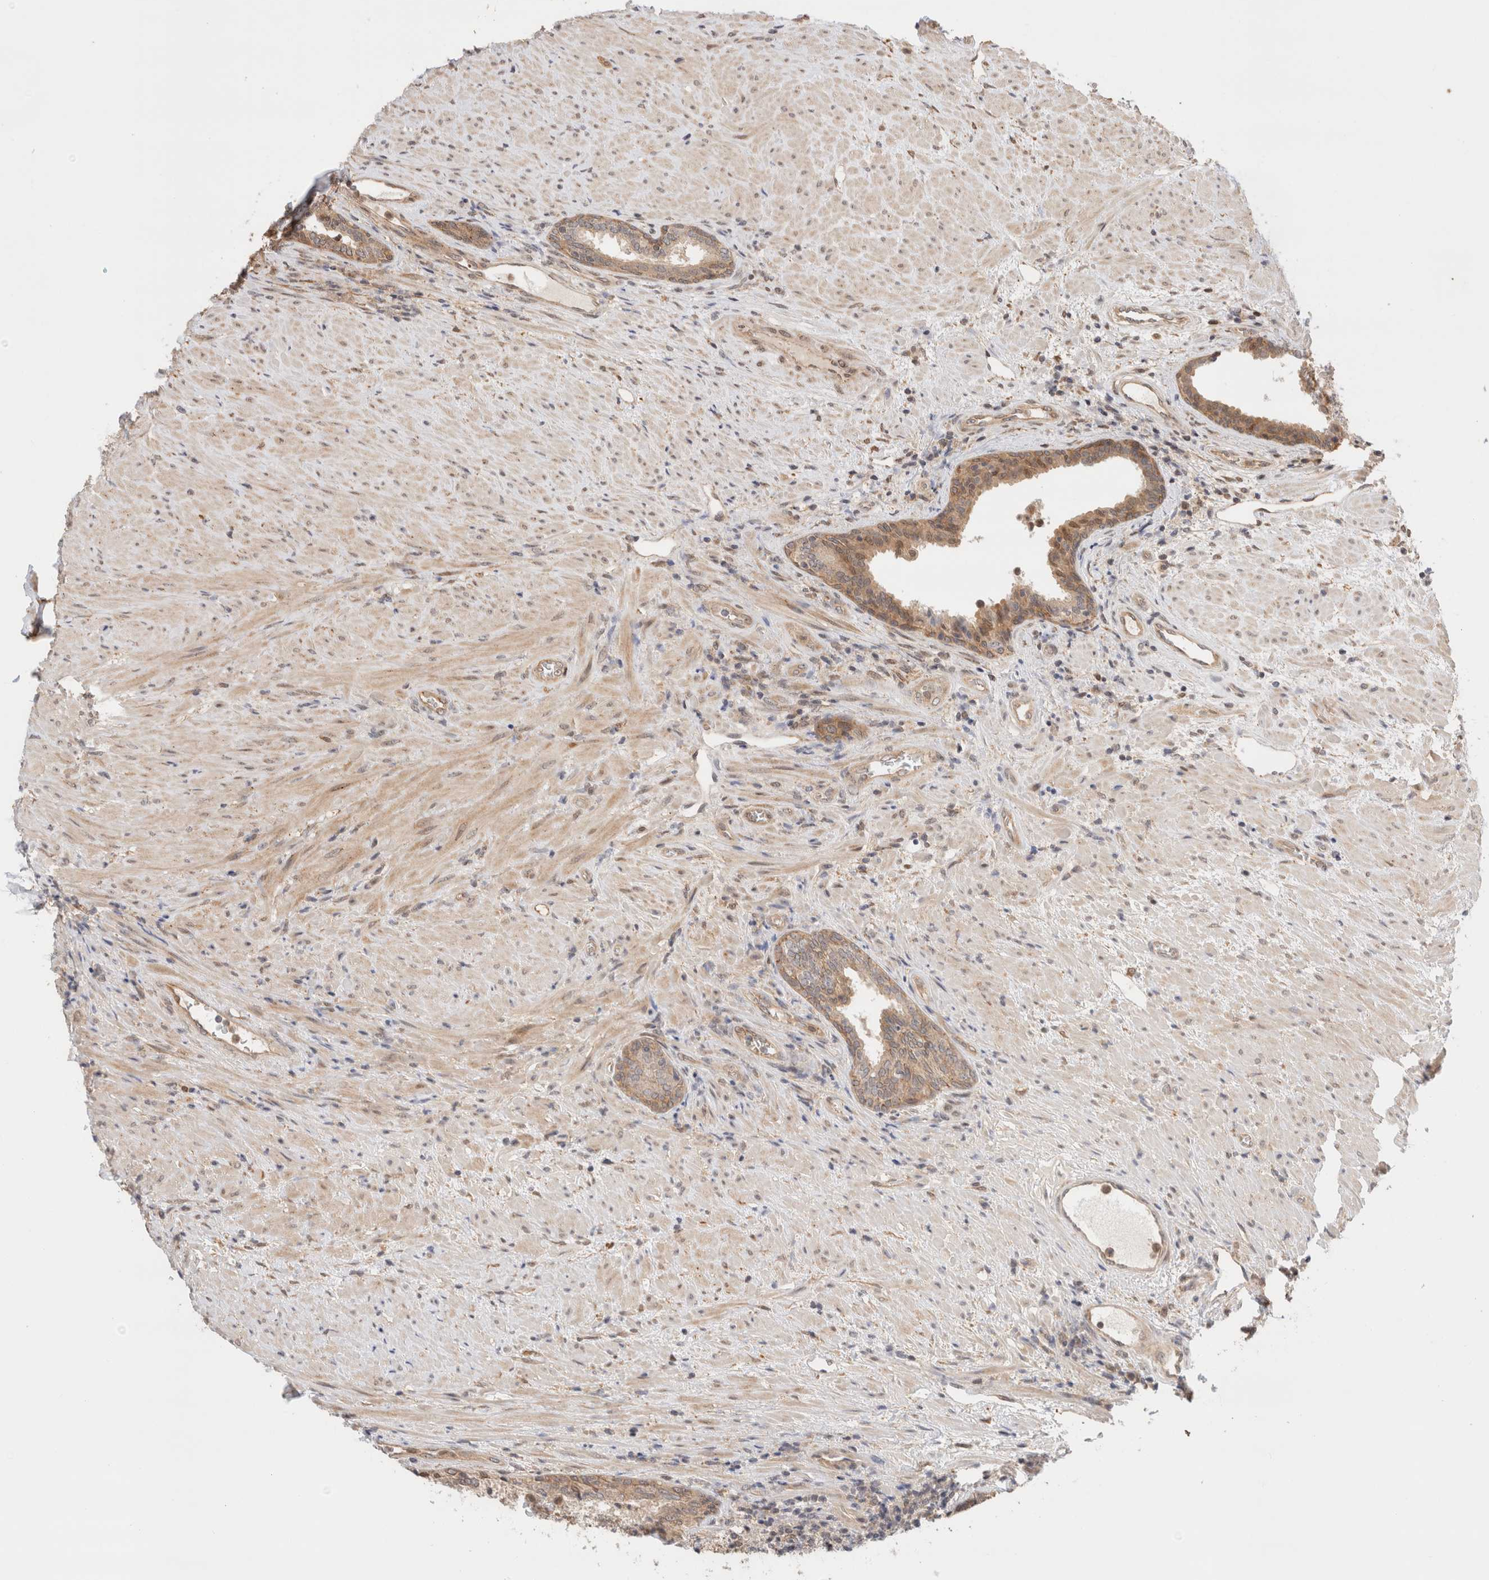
{"staining": {"intensity": "moderate", "quantity": ">75%", "location": "cytoplasmic/membranous"}, "tissue": "prostate", "cell_type": "Glandular cells", "image_type": "normal", "snomed": [{"axis": "morphology", "description": "Normal tissue, NOS"}, {"axis": "topography", "description": "Prostate"}], "caption": "Immunohistochemistry (IHC) of benign human prostate exhibits medium levels of moderate cytoplasmic/membranous staining in approximately >75% of glandular cells. The staining was performed using DAB to visualize the protein expression in brown, while the nuclei were stained in blue with hematoxylin (Magnification: 20x).", "gene": "OTUD6B", "patient": {"sex": "male", "age": 76}}